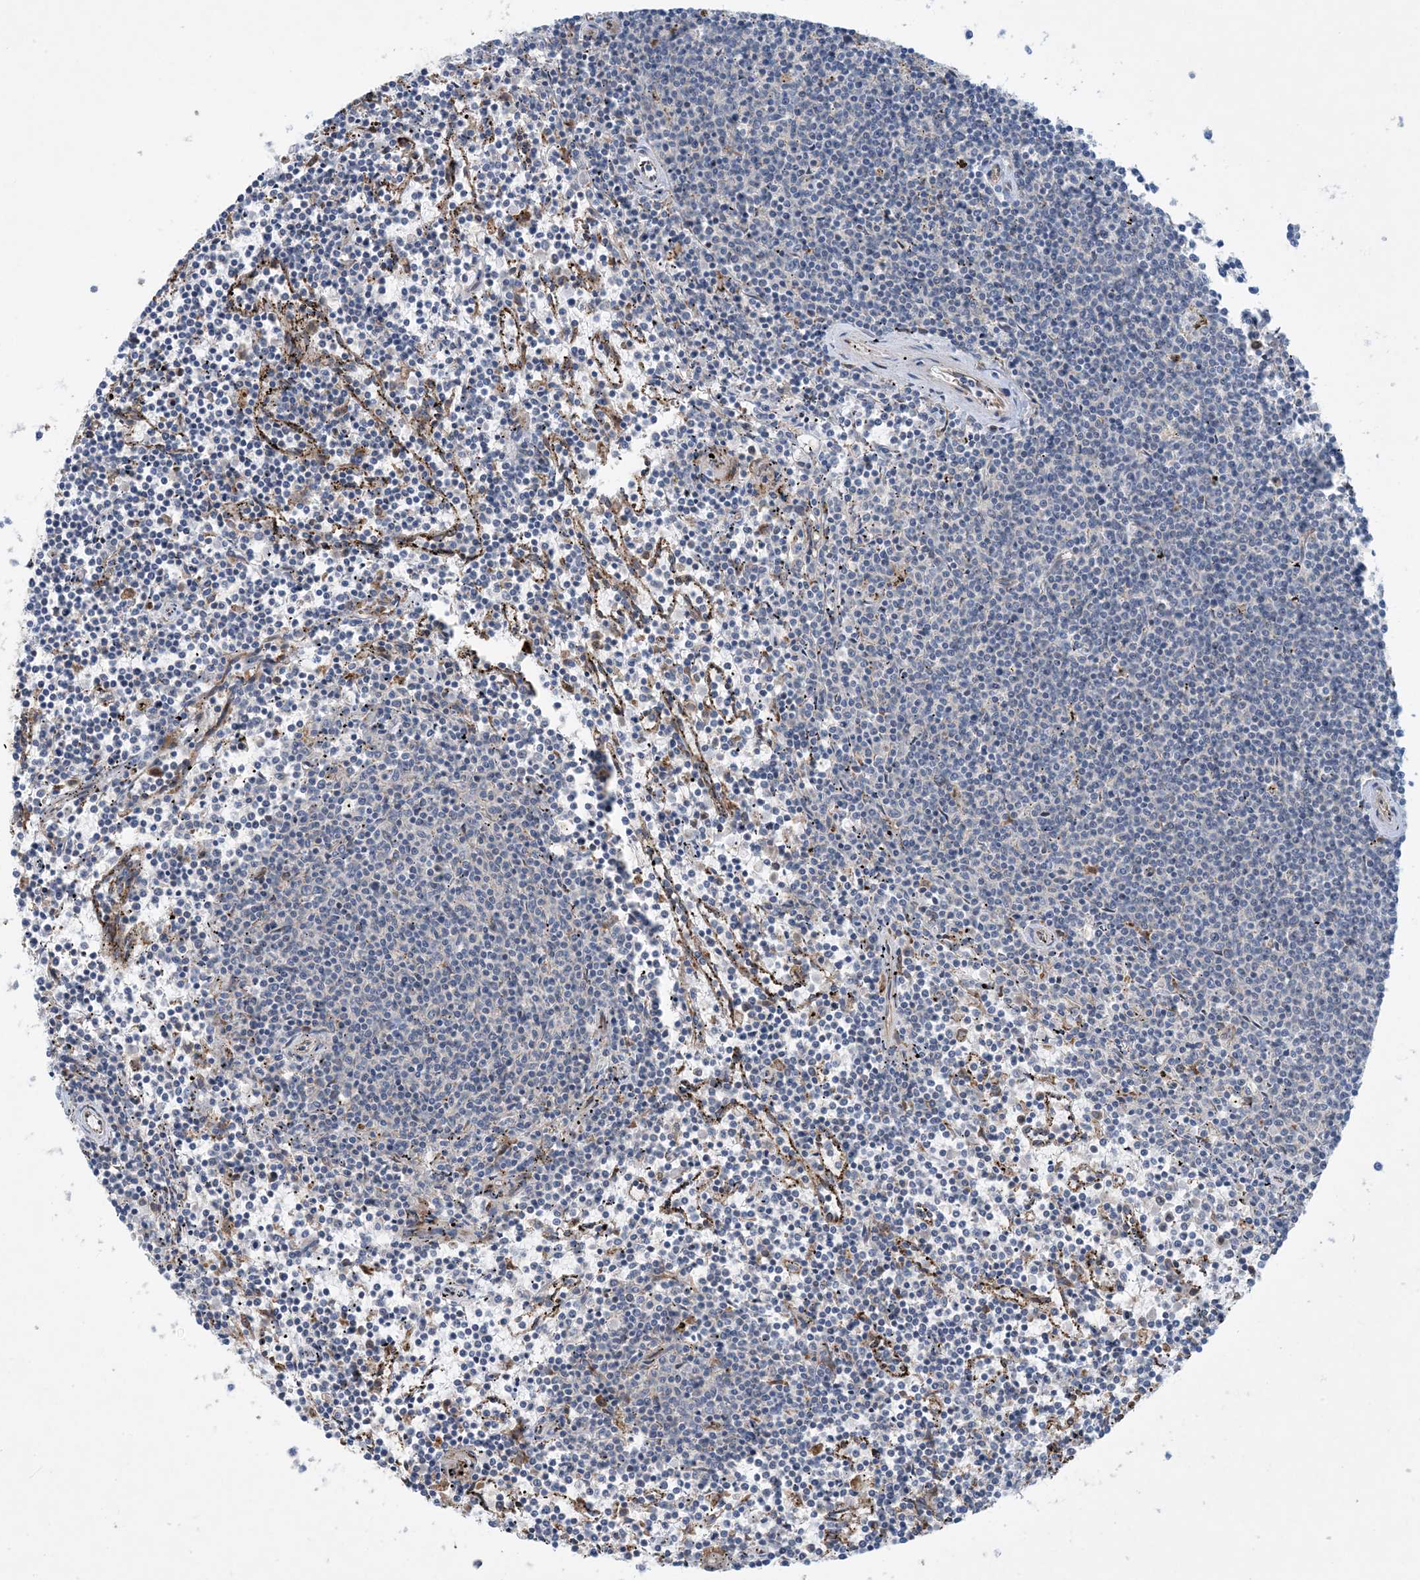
{"staining": {"intensity": "negative", "quantity": "none", "location": "none"}, "tissue": "lymphoma", "cell_type": "Tumor cells", "image_type": "cancer", "snomed": [{"axis": "morphology", "description": "Malignant lymphoma, non-Hodgkin's type, Low grade"}, {"axis": "topography", "description": "Spleen"}], "caption": "Immunohistochemistry of human low-grade malignant lymphoma, non-Hodgkin's type displays no staining in tumor cells.", "gene": "PHOSPHO2", "patient": {"sex": "female", "age": 50}}